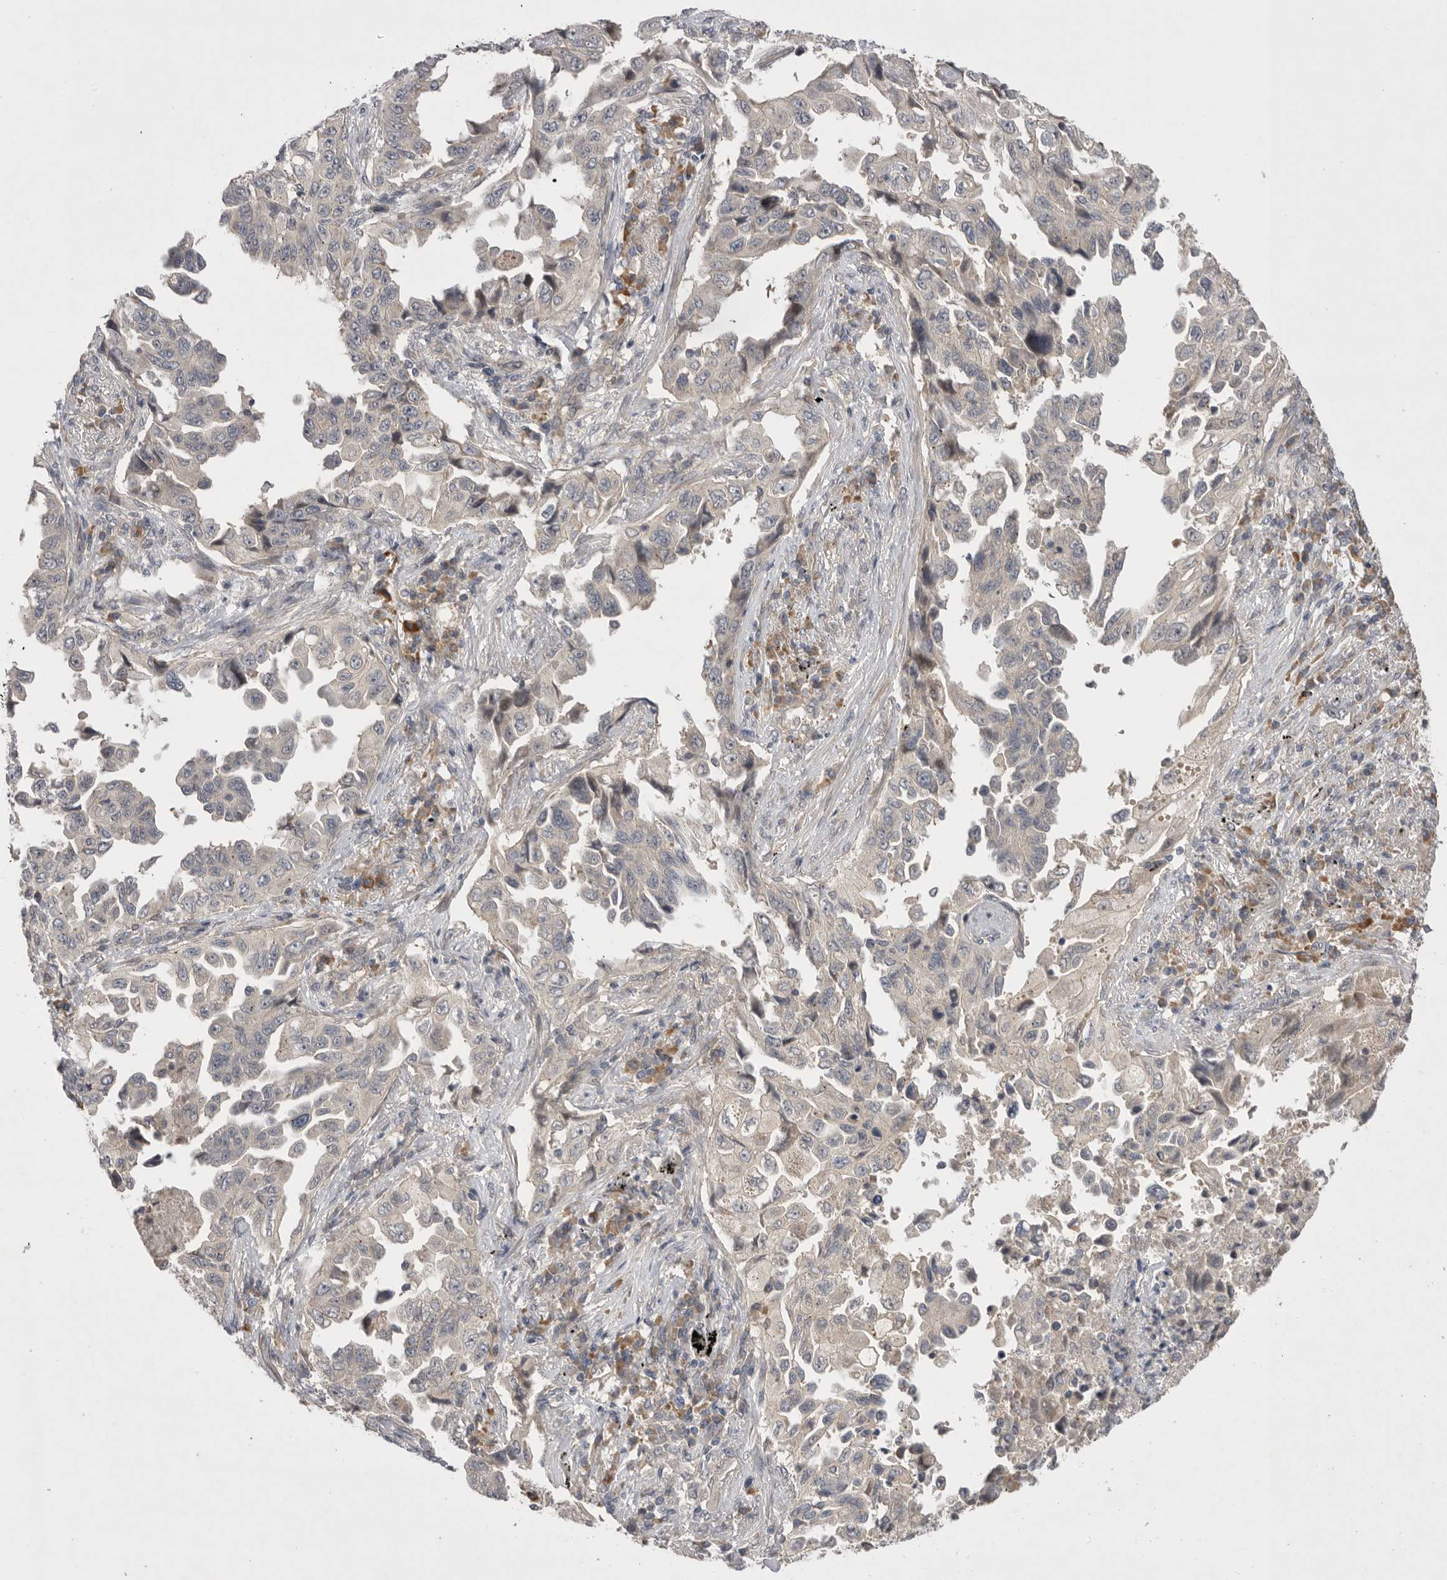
{"staining": {"intensity": "negative", "quantity": "none", "location": "none"}, "tissue": "lung cancer", "cell_type": "Tumor cells", "image_type": "cancer", "snomed": [{"axis": "morphology", "description": "Adenocarcinoma, NOS"}, {"axis": "topography", "description": "Lung"}], "caption": "High magnification brightfield microscopy of lung cancer (adenocarcinoma) stained with DAB (brown) and counterstained with hematoxylin (blue): tumor cells show no significant positivity.", "gene": "NRCAM", "patient": {"sex": "female", "age": 51}}